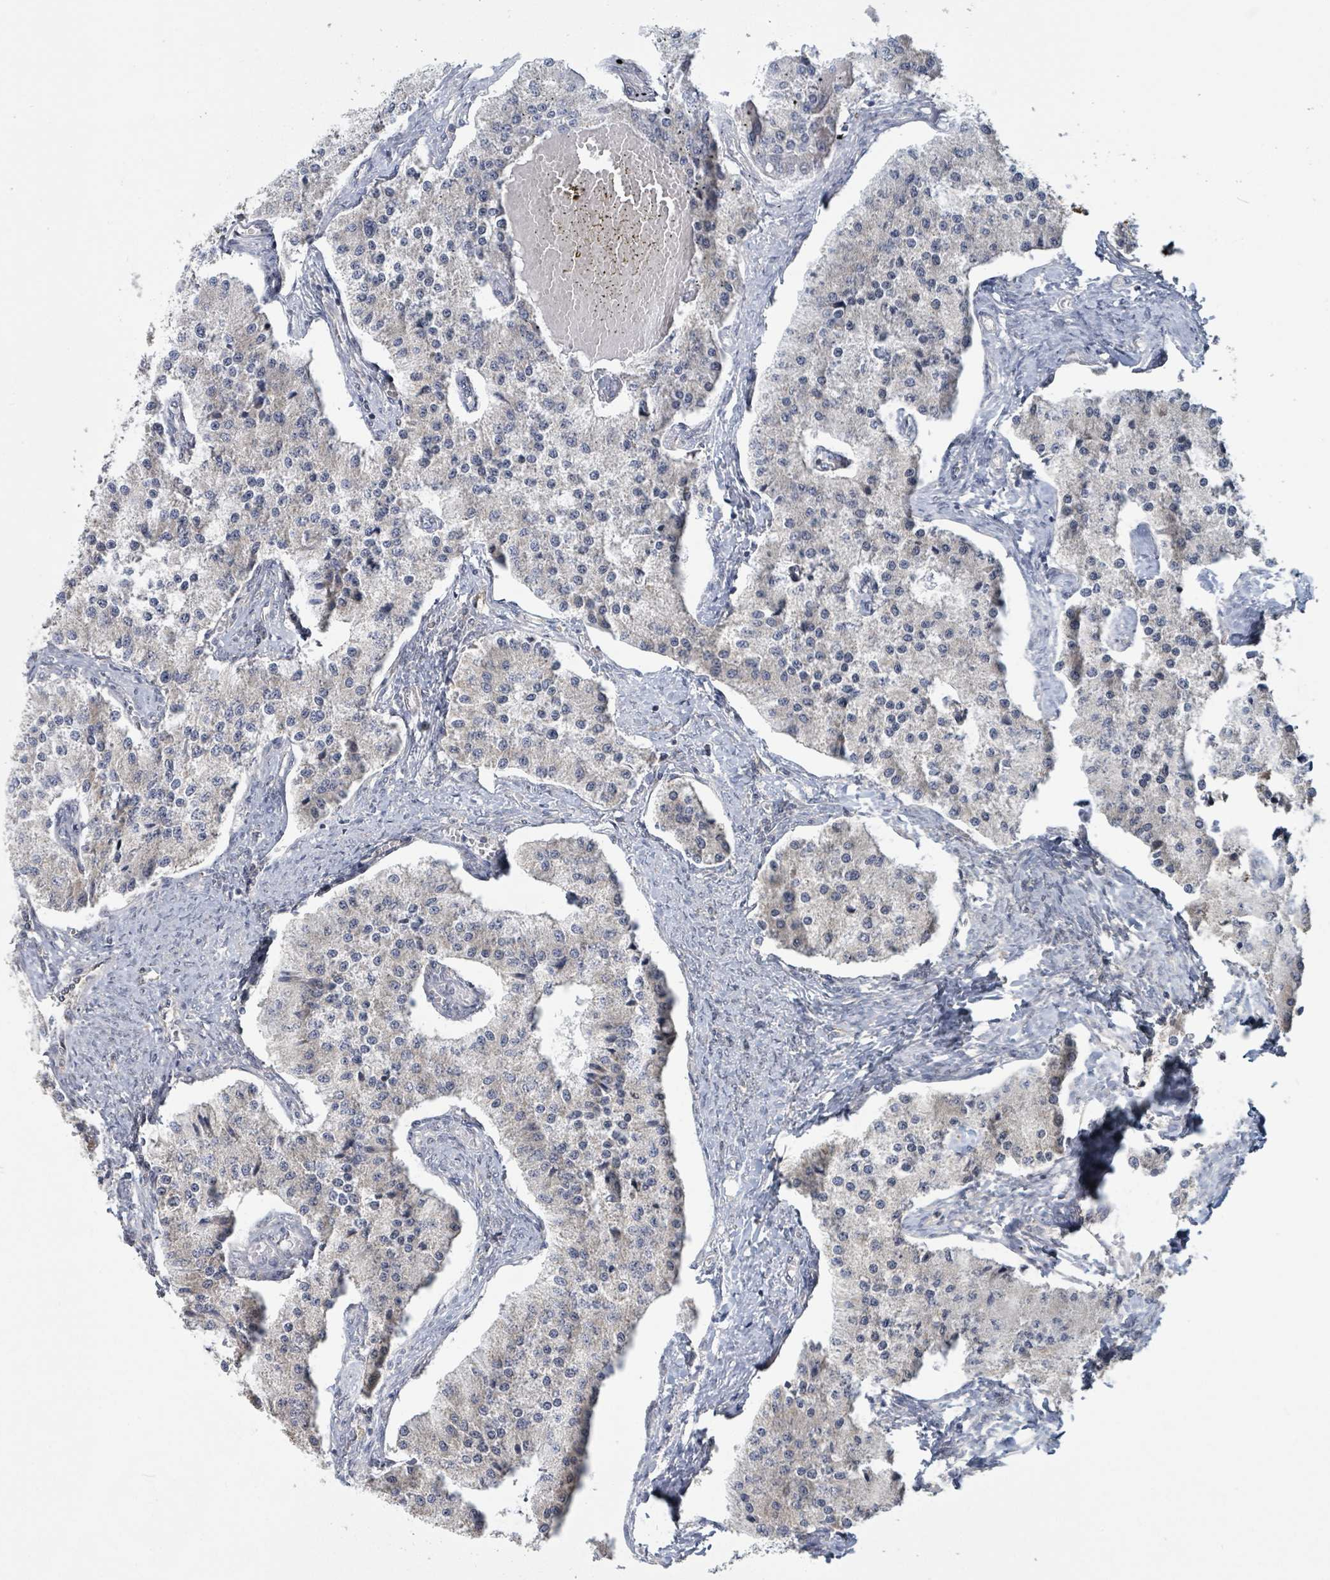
{"staining": {"intensity": "negative", "quantity": "none", "location": "none"}, "tissue": "carcinoid", "cell_type": "Tumor cells", "image_type": "cancer", "snomed": [{"axis": "morphology", "description": "Carcinoid, malignant, NOS"}, {"axis": "topography", "description": "Colon"}], "caption": "Immunohistochemical staining of malignant carcinoid reveals no significant expression in tumor cells.", "gene": "KCNS2", "patient": {"sex": "female", "age": 52}}